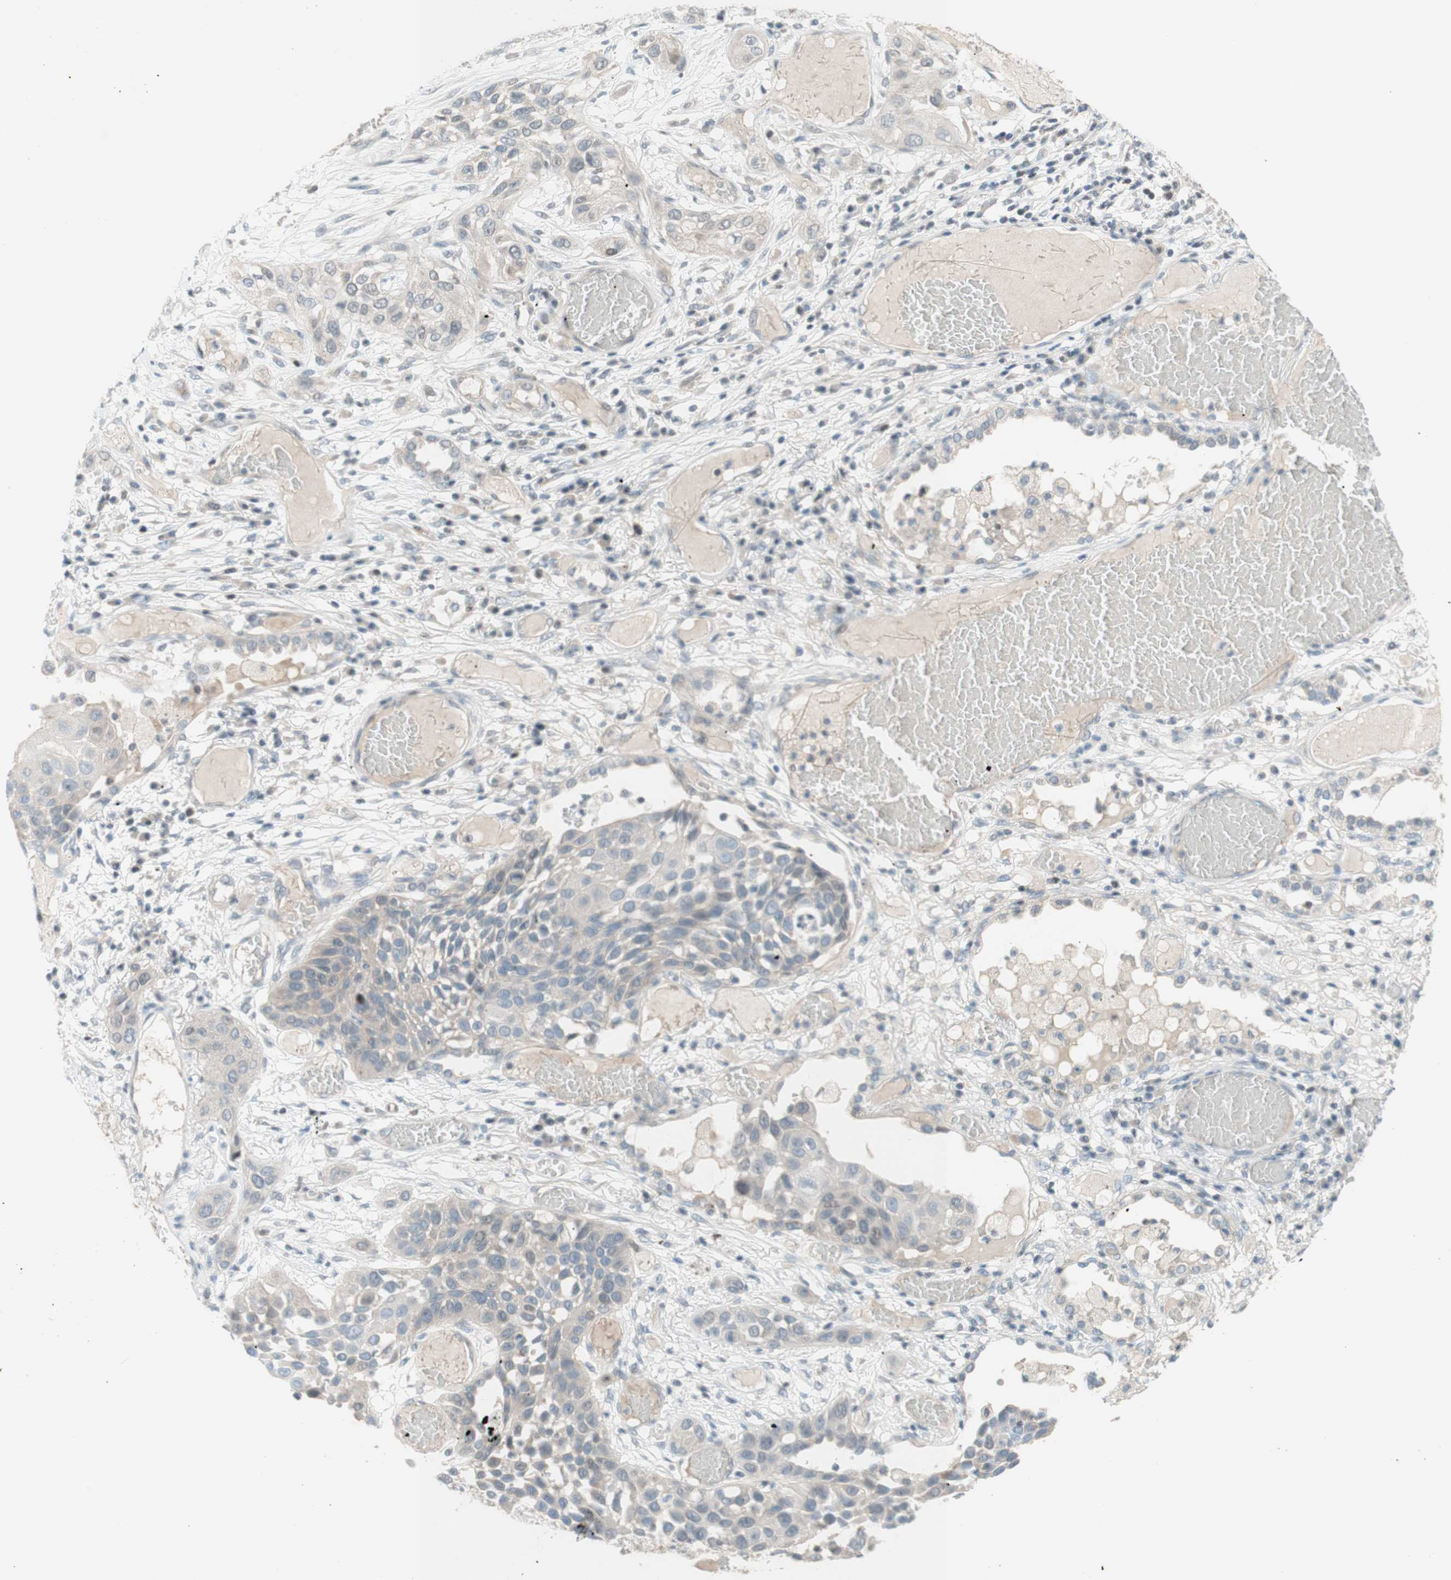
{"staining": {"intensity": "negative", "quantity": "none", "location": "none"}, "tissue": "lung cancer", "cell_type": "Tumor cells", "image_type": "cancer", "snomed": [{"axis": "morphology", "description": "Squamous cell carcinoma, NOS"}, {"axis": "topography", "description": "Lung"}], "caption": "Protein analysis of lung squamous cell carcinoma demonstrates no significant staining in tumor cells.", "gene": "JPH1", "patient": {"sex": "male", "age": 71}}